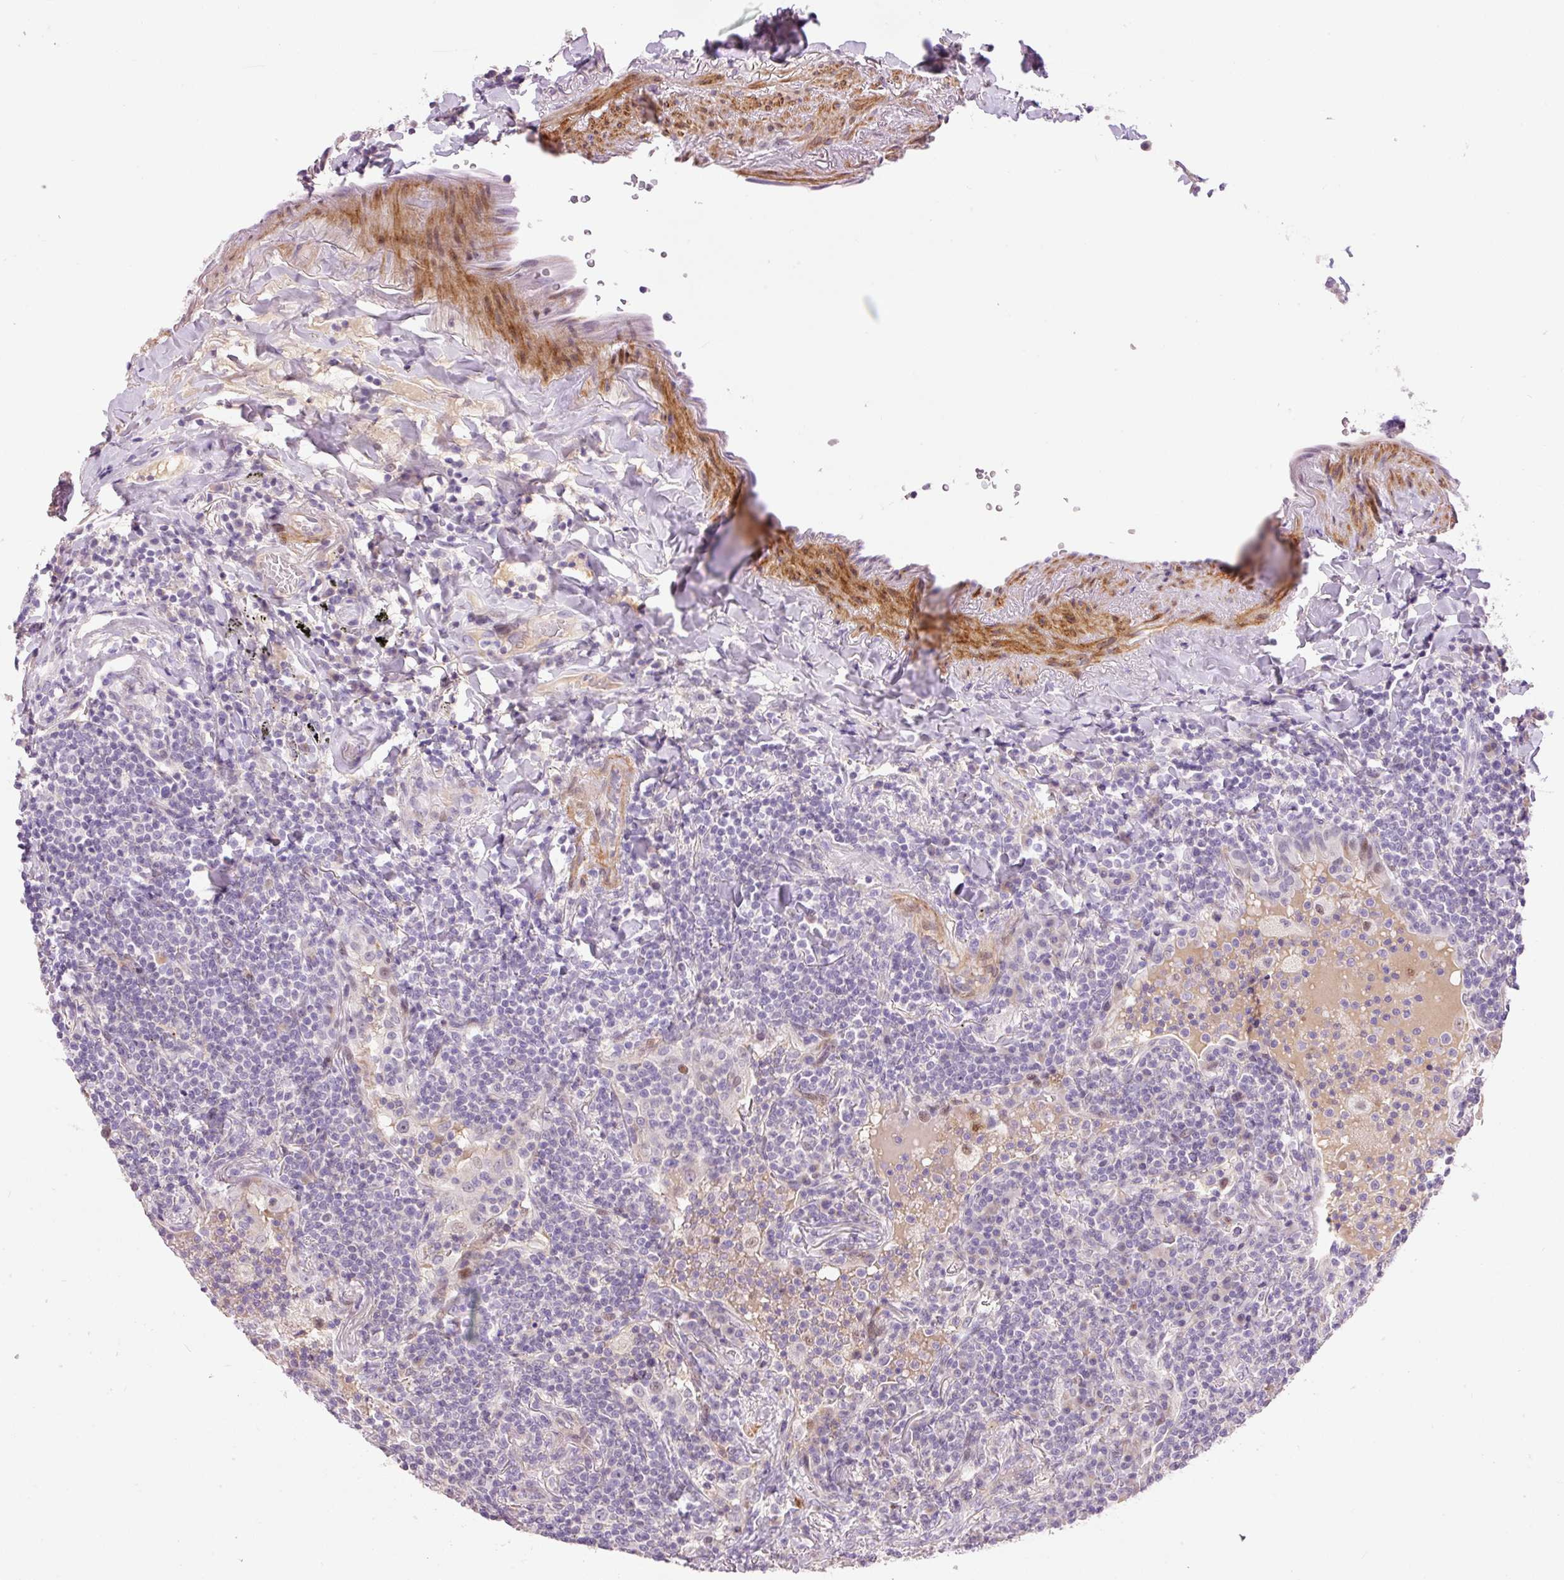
{"staining": {"intensity": "negative", "quantity": "none", "location": "none"}, "tissue": "lymphoma", "cell_type": "Tumor cells", "image_type": "cancer", "snomed": [{"axis": "morphology", "description": "Malignant lymphoma, non-Hodgkin's type, Low grade"}, {"axis": "topography", "description": "Lung"}], "caption": "Immunohistochemistry of human low-grade malignant lymphoma, non-Hodgkin's type exhibits no positivity in tumor cells.", "gene": "HNF1A", "patient": {"sex": "female", "age": 71}}